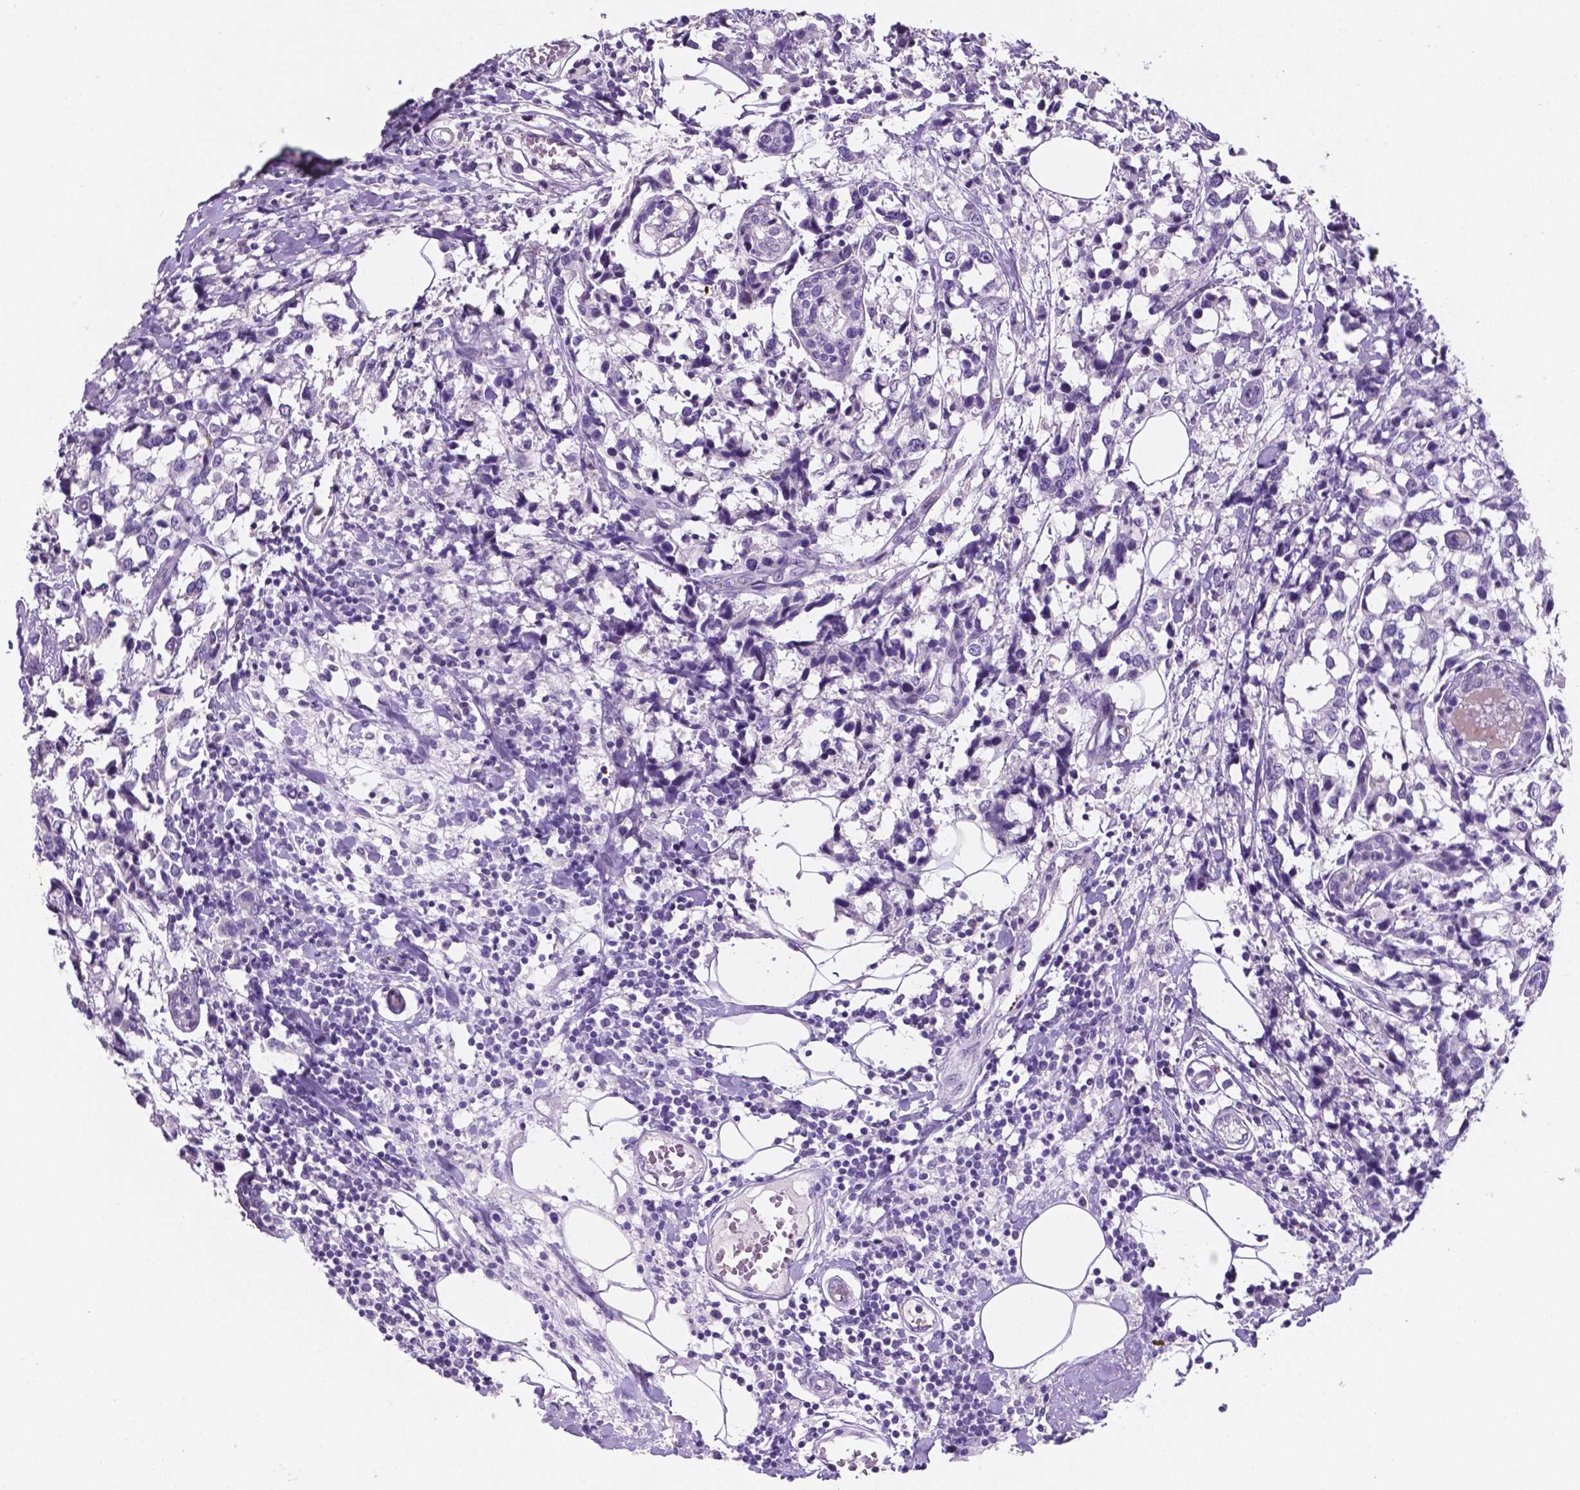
{"staining": {"intensity": "negative", "quantity": "none", "location": "none"}, "tissue": "breast cancer", "cell_type": "Tumor cells", "image_type": "cancer", "snomed": [{"axis": "morphology", "description": "Lobular carcinoma"}, {"axis": "topography", "description": "Breast"}], "caption": "Lobular carcinoma (breast) was stained to show a protein in brown. There is no significant positivity in tumor cells.", "gene": "EBLN2", "patient": {"sex": "female", "age": 59}}